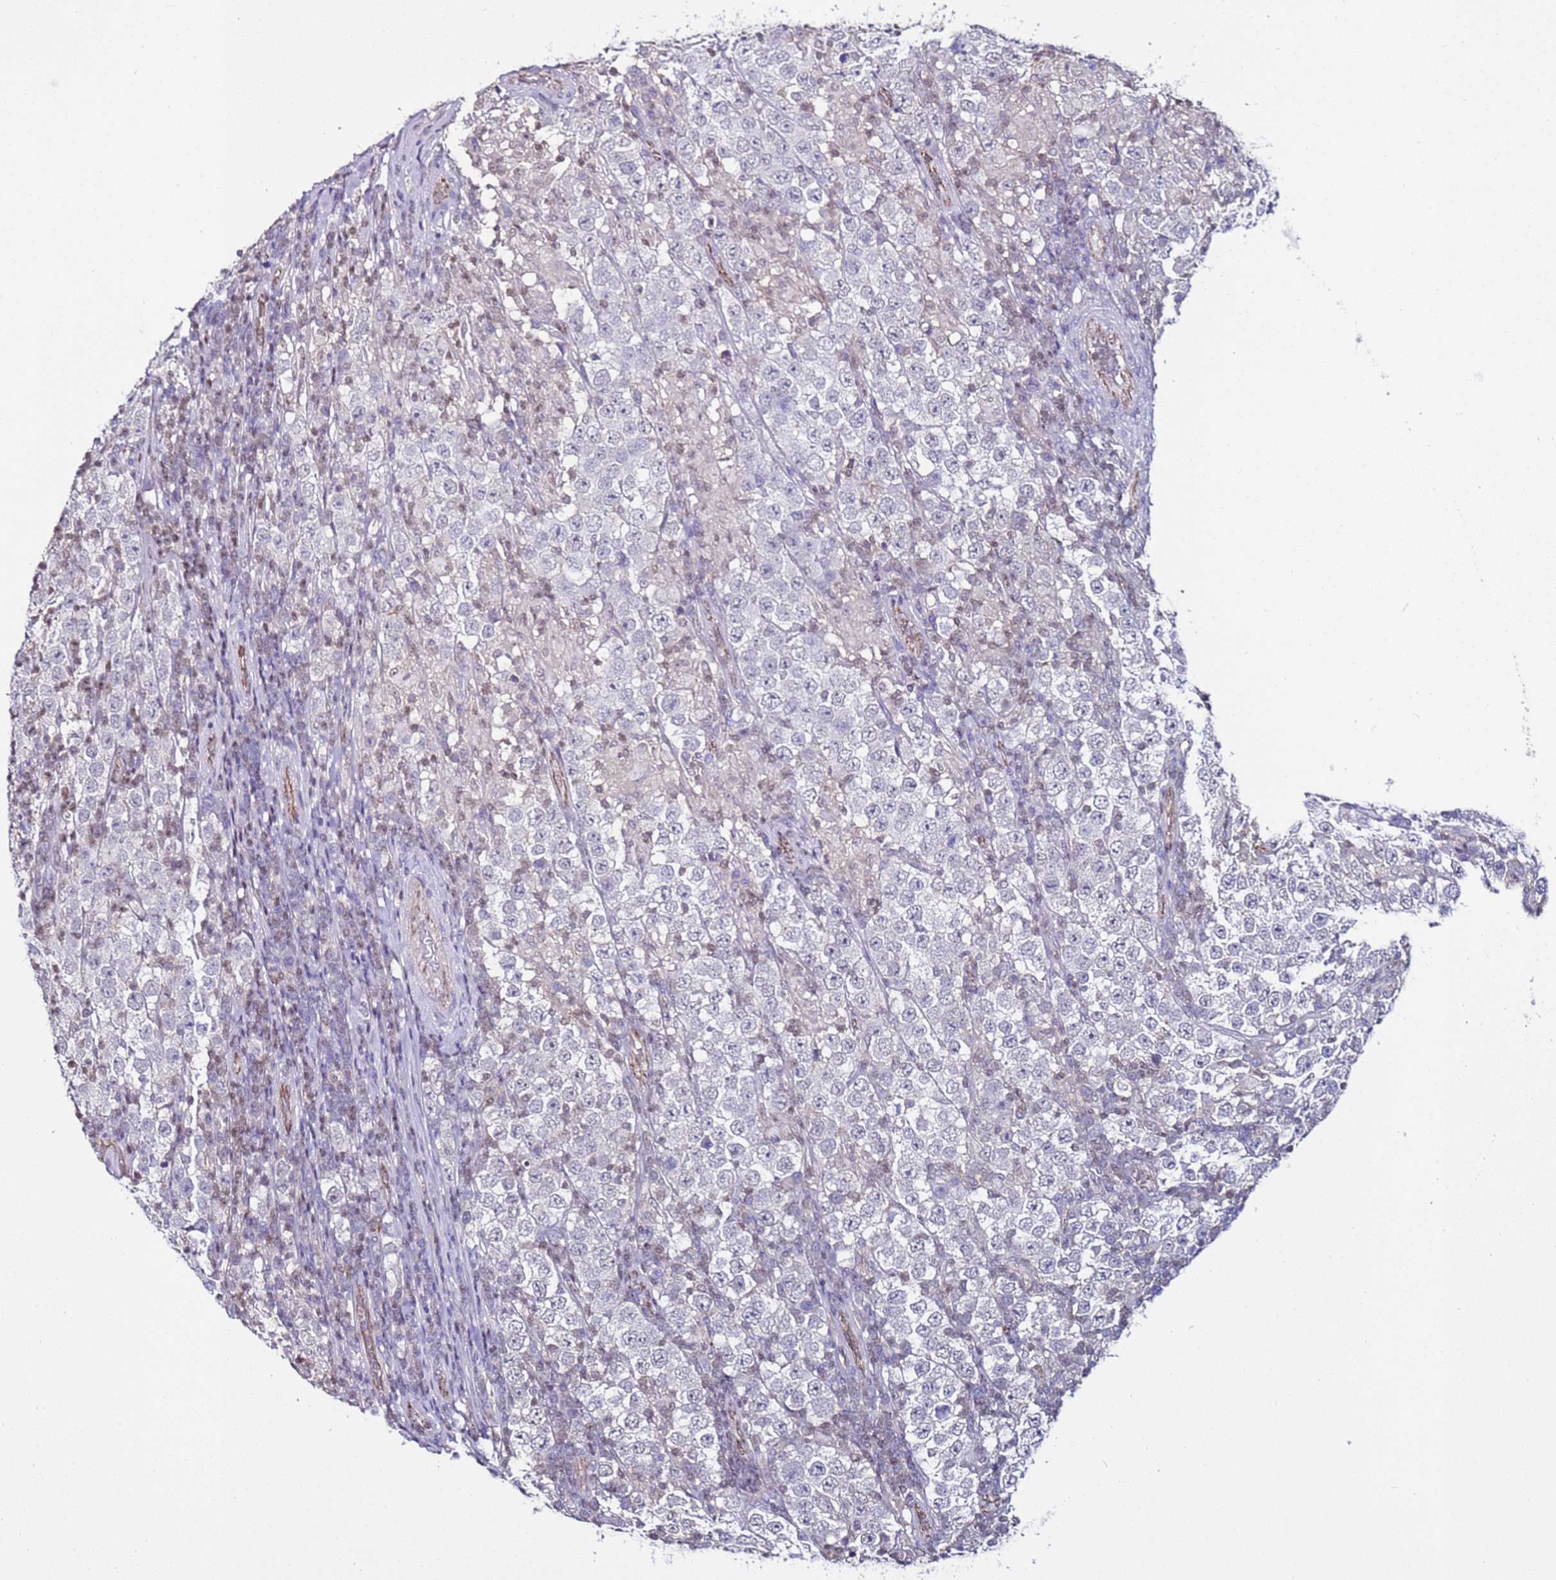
{"staining": {"intensity": "negative", "quantity": "none", "location": "none"}, "tissue": "testis cancer", "cell_type": "Tumor cells", "image_type": "cancer", "snomed": [{"axis": "morphology", "description": "Normal tissue, NOS"}, {"axis": "morphology", "description": "Urothelial carcinoma, High grade"}, {"axis": "morphology", "description": "Seminoma, NOS"}, {"axis": "morphology", "description": "Carcinoma, Embryonal, NOS"}, {"axis": "topography", "description": "Urinary bladder"}, {"axis": "topography", "description": "Testis"}], "caption": "Immunohistochemistry (IHC) photomicrograph of neoplastic tissue: embryonal carcinoma (testis) stained with DAB demonstrates no significant protein staining in tumor cells.", "gene": "TENM3", "patient": {"sex": "male", "age": 41}}